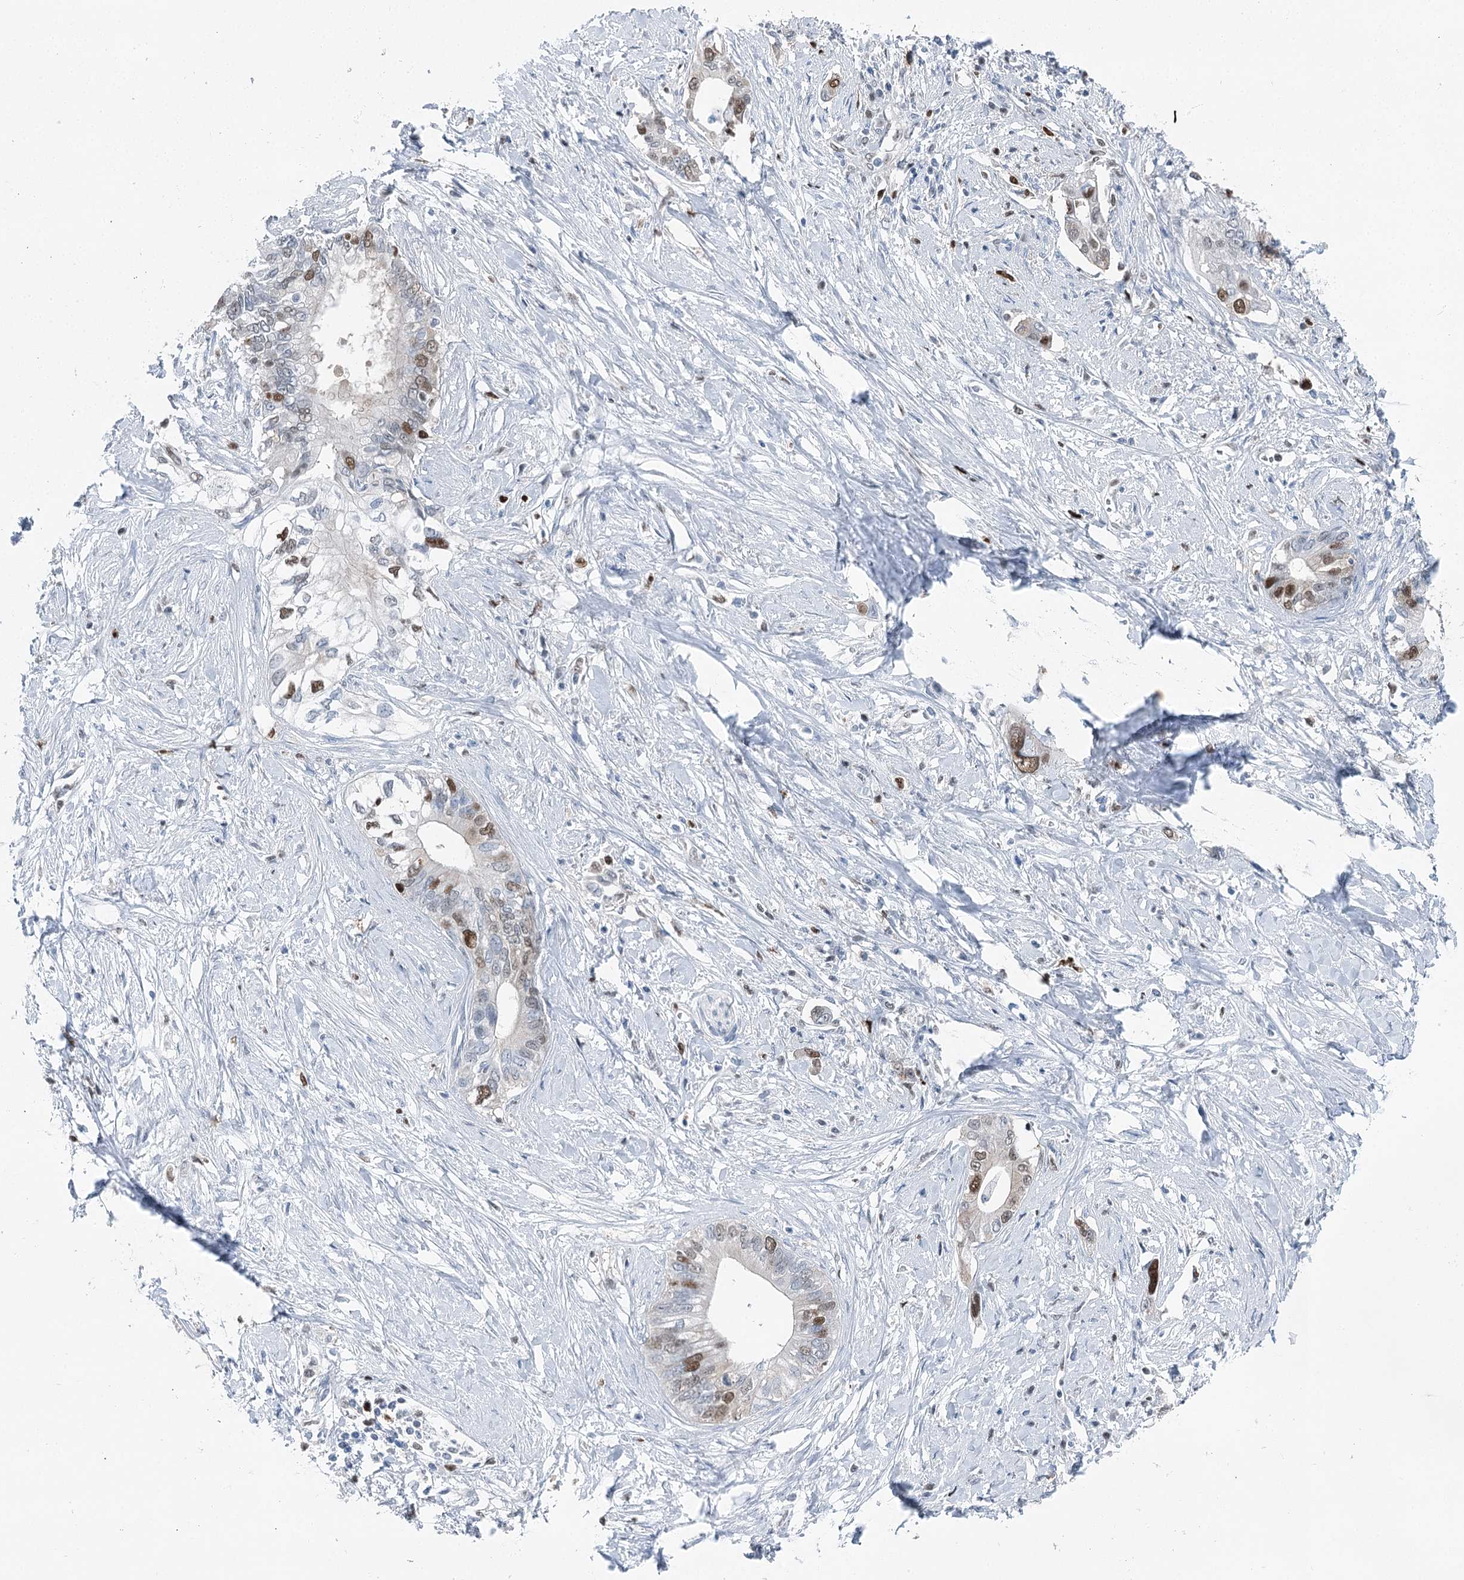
{"staining": {"intensity": "moderate", "quantity": "<25%", "location": "nuclear"}, "tissue": "pancreatic cancer", "cell_type": "Tumor cells", "image_type": "cancer", "snomed": [{"axis": "morphology", "description": "Normal tissue, NOS"}, {"axis": "morphology", "description": "Adenocarcinoma, NOS"}, {"axis": "topography", "description": "Pancreas"}, {"axis": "topography", "description": "Peripheral nerve tissue"}], "caption": "Protein expression analysis of human pancreatic cancer (adenocarcinoma) reveals moderate nuclear positivity in approximately <25% of tumor cells. The protein is shown in brown color, while the nuclei are stained blue.", "gene": "HAT1", "patient": {"sex": "male", "age": 59}}